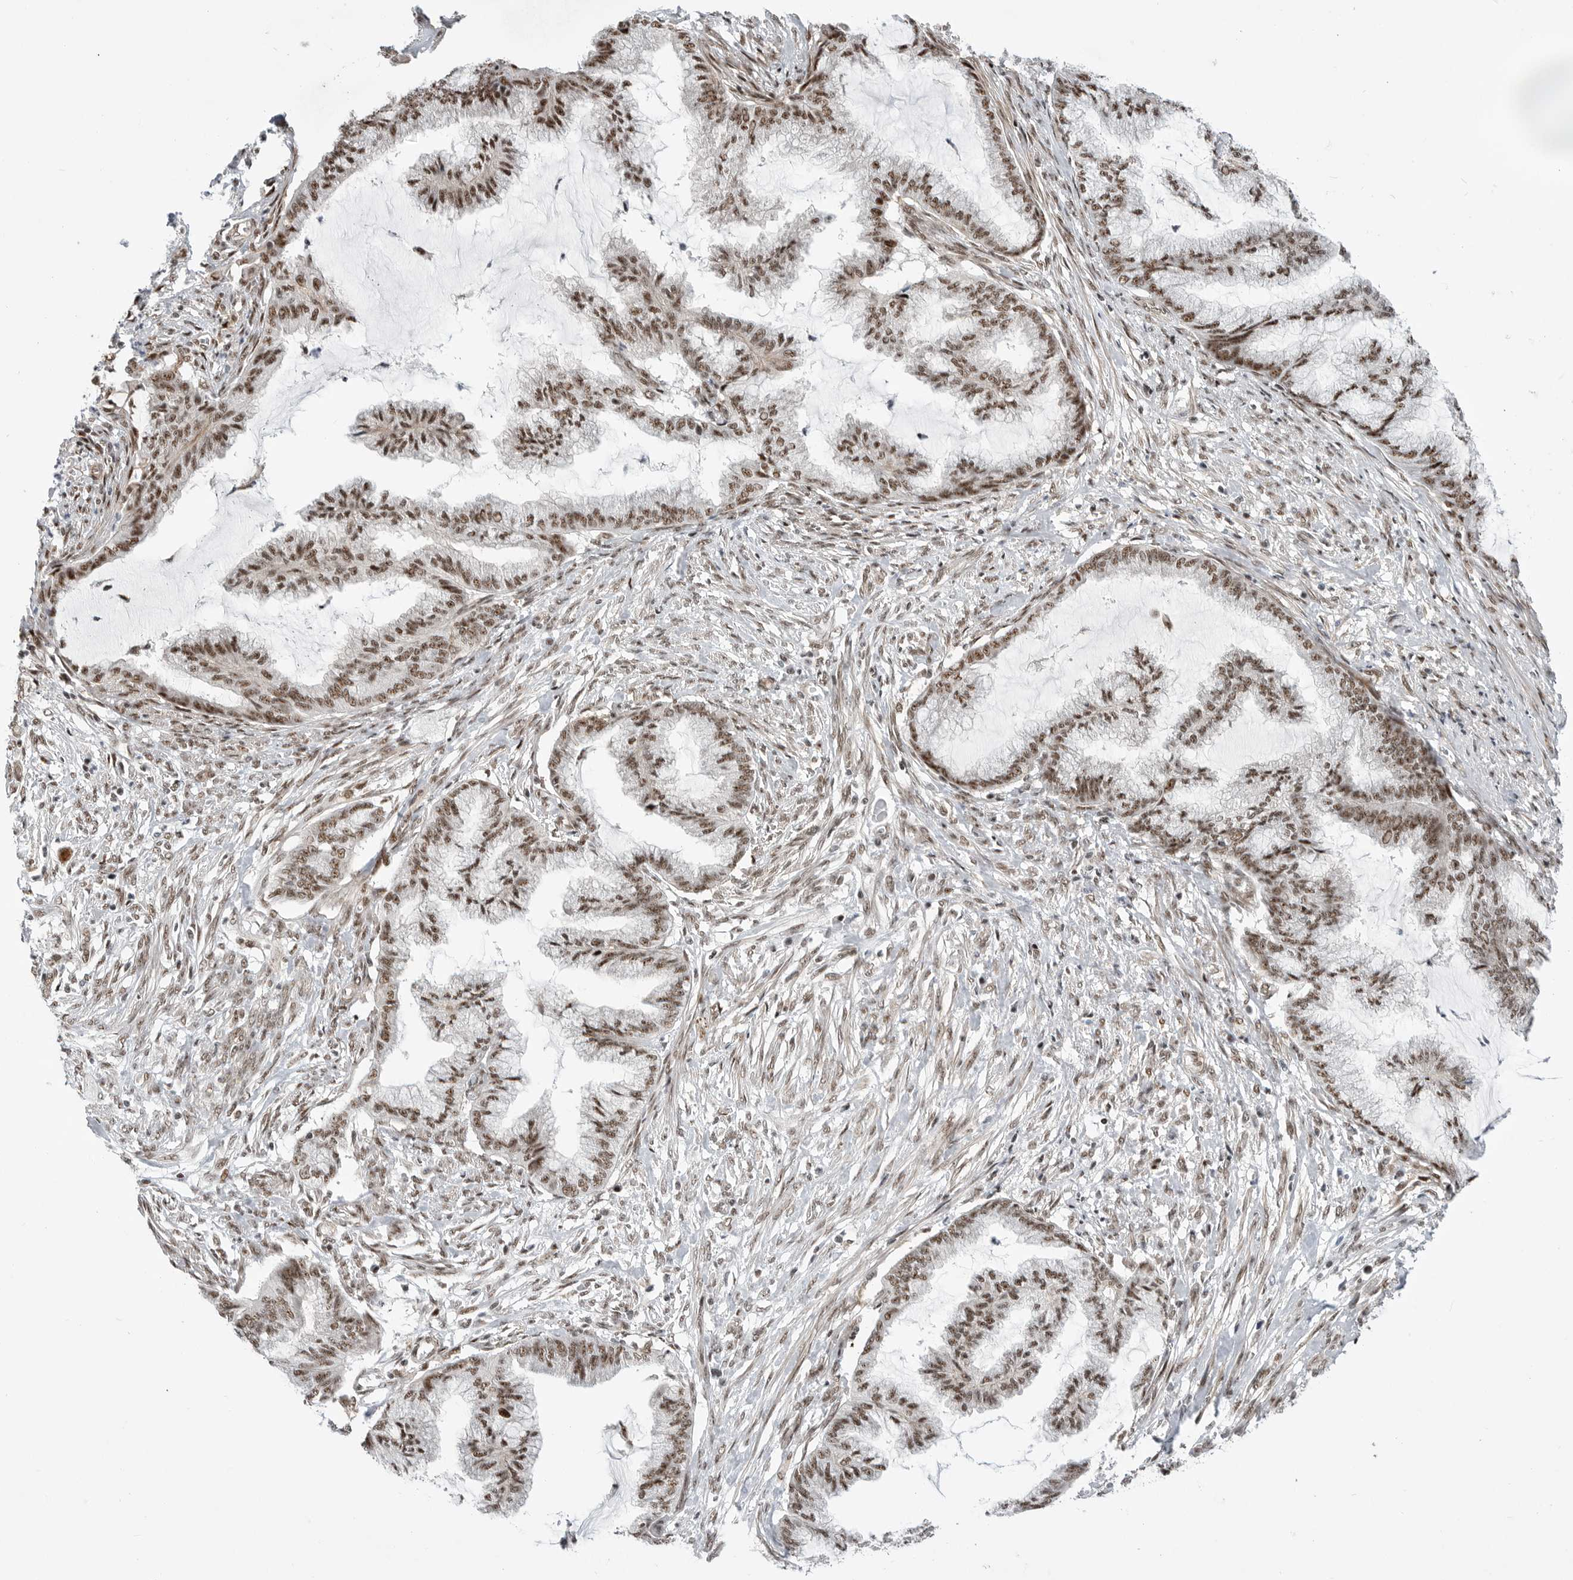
{"staining": {"intensity": "moderate", "quantity": ">75%", "location": "nuclear"}, "tissue": "endometrial cancer", "cell_type": "Tumor cells", "image_type": "cancer", "snomed": [{"axis": "morphology", "description": "Adenocarcinoma, NOS"}, {"axis": "topography", "description": "Endometrium"}], "caption": "This micrograph shows immunohistochemistry (IHC) staining of human adenocarcinoma (endometrial), with medium moderate nuclear staining in approximately >75% of tumor cells.", "gene": "GPATCH2", "patient": {"sex": "female", "age": 86}}